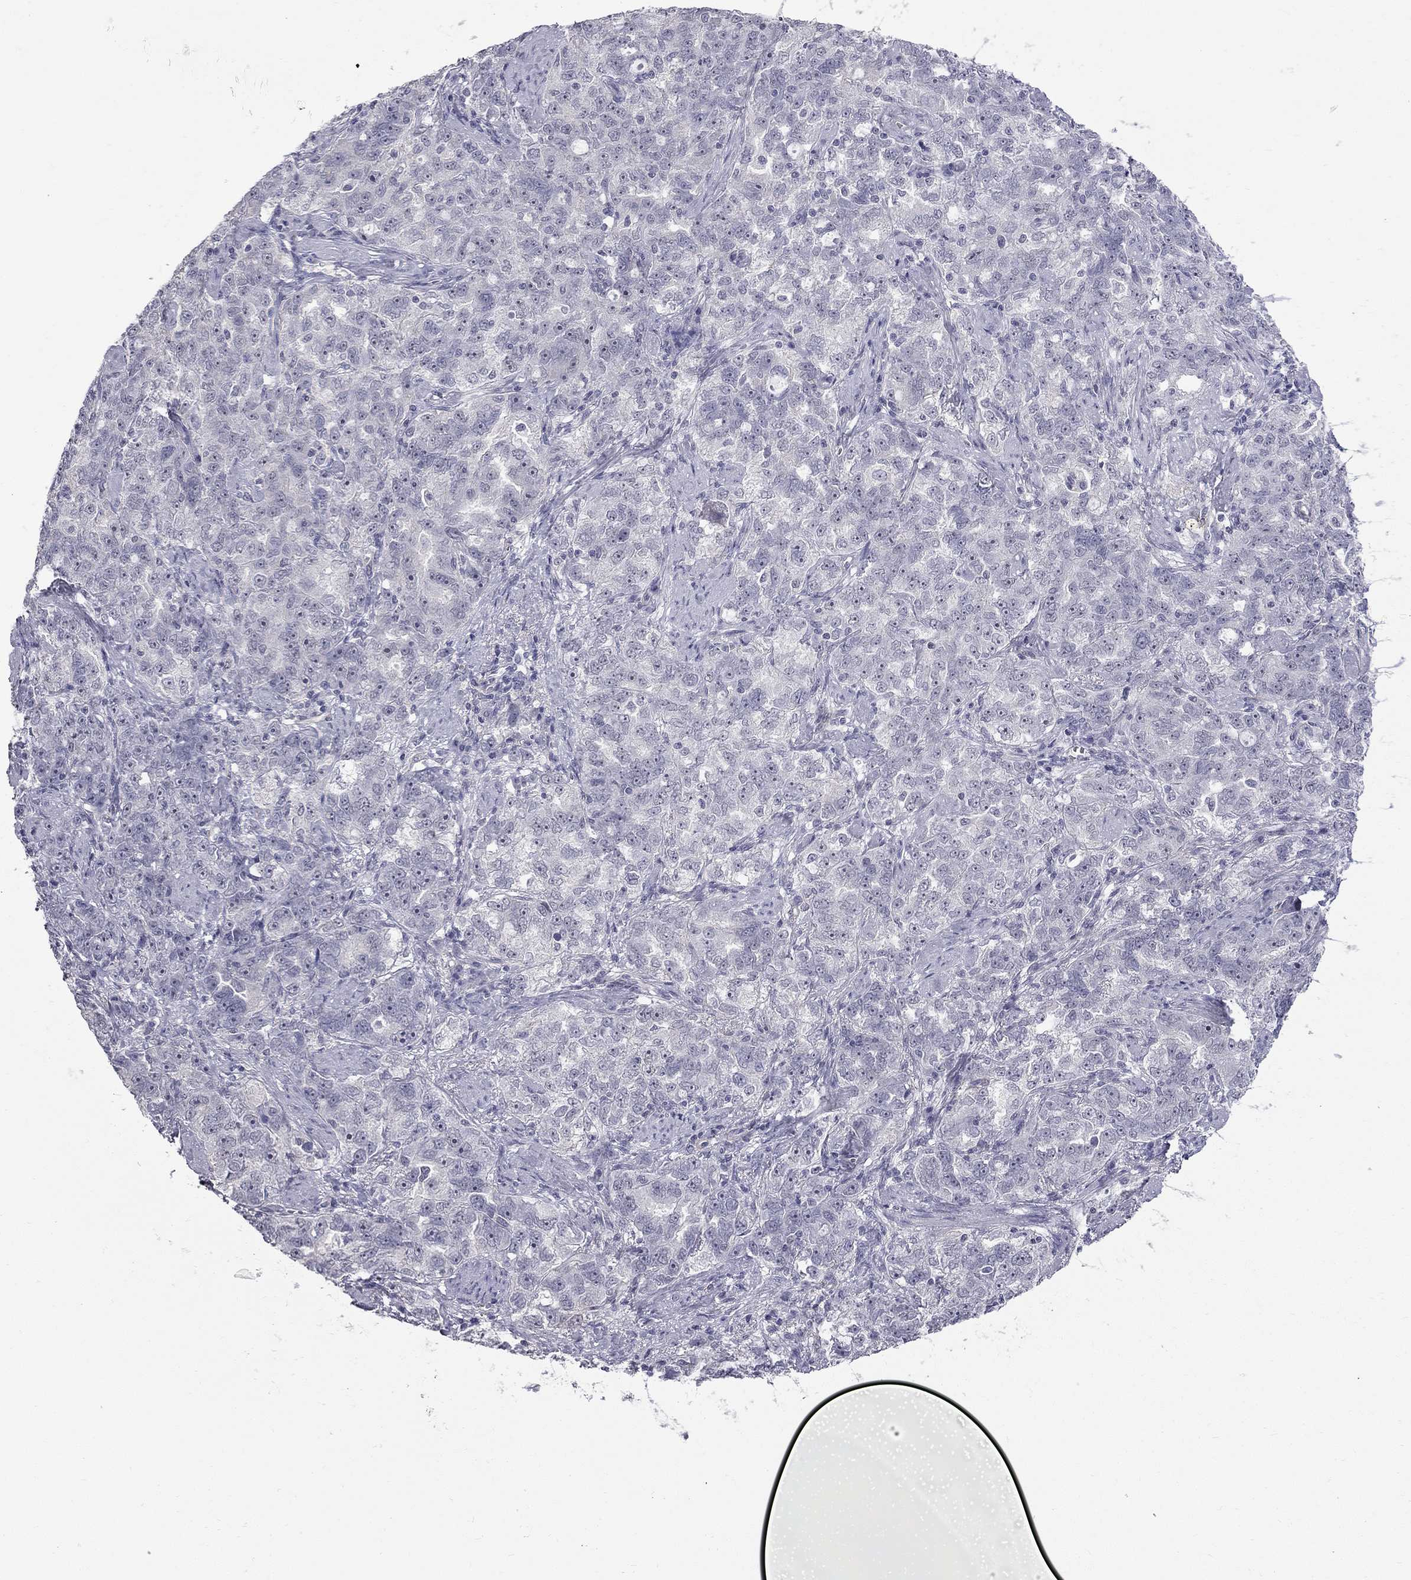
{"staining": {"intensity": "negative", "quantity": "none", "location": "none"}, "tissue": "ovarian cancer", "cell_type": "Tumor cells", "image_type": "cancer", "snomed": [{"axis": "morphology", "description": "Cystadenocarcinoma, serous, NOS"}, {"axis": "topography", "description": "Ovary"}], "caption": "DAB immunohistochemical staining of human ovarian serous cystadenocarcinoma reveals no significant staining in tumor cells. The staining was performed using DAB (3,3'-diaminobenzidine) to visualize the protein expression in brown, while the nuclei were stained in blue with hematoxylin (Magnification: 20x).", "gene": "GSG1L", "patient": {"sex": "female", "age": 51}}